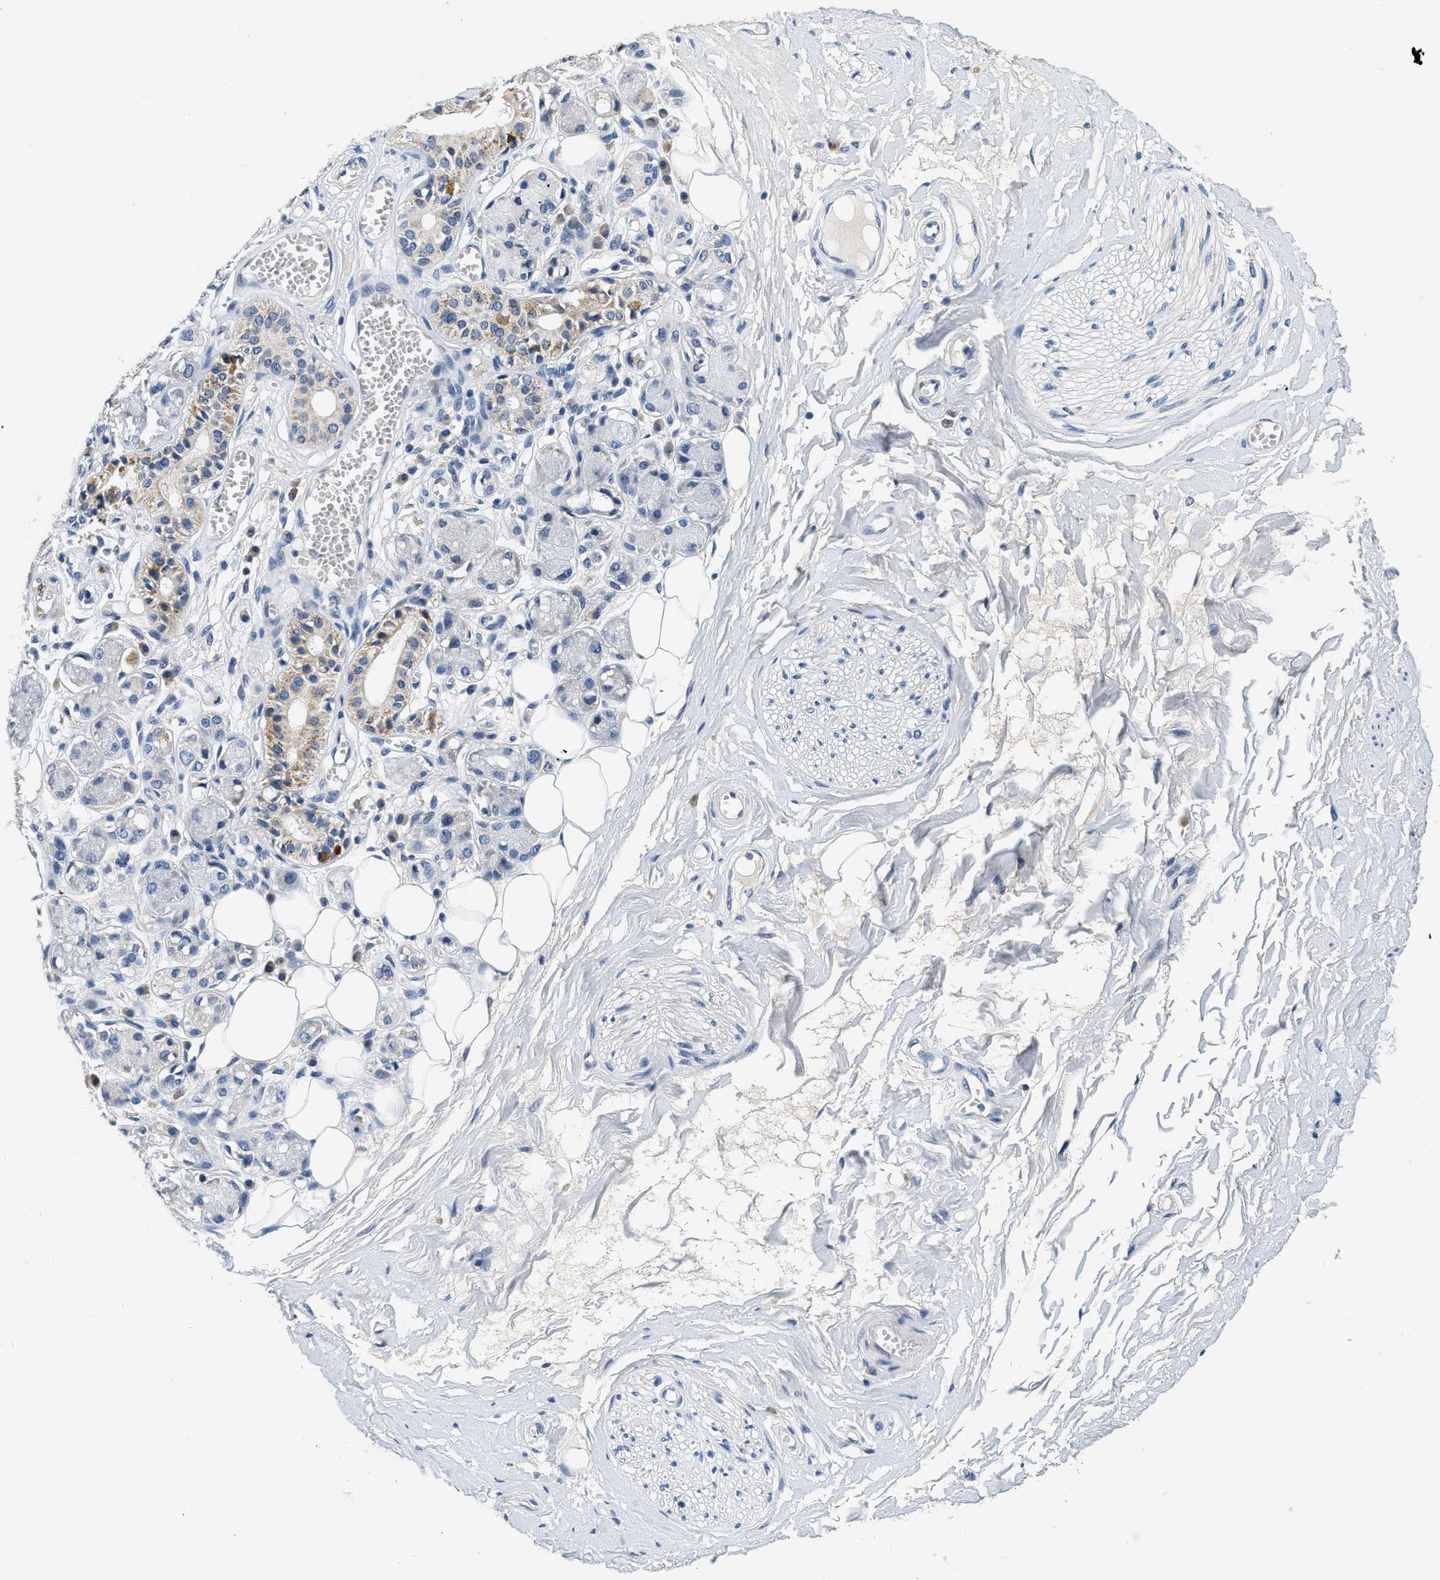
{"staining": {"intensity": "weak", "quantity": "25%-75%", "location": "cytoplasmic/membranous"}, "tissue": "adipose tissue", "cell_type": "Adipocytes", "image_type": "normal", "snomed": [{"axis": "morphology", "description": "Normal tissue, NOS"}, {"axis": "morphology", "description": "Inflammation, NOS"}, {"axis": "topography", "description": "Salivary gland"}, {"axis": "topography", "description": "Peripheral nerve tissue"}], "caption": "Protein expression analysis of benign adipose tissue demonstrates weak cytoplasmic/membranous positivity in about 25%-75% of adipocytes. The protein of interest is stained brown, and the nuclei are stained in blue (DAB IHC with brightfield microscopy, high magnification).", "gene": "ALDH3A2", "patient": {"sex": "female", "age": 75}}